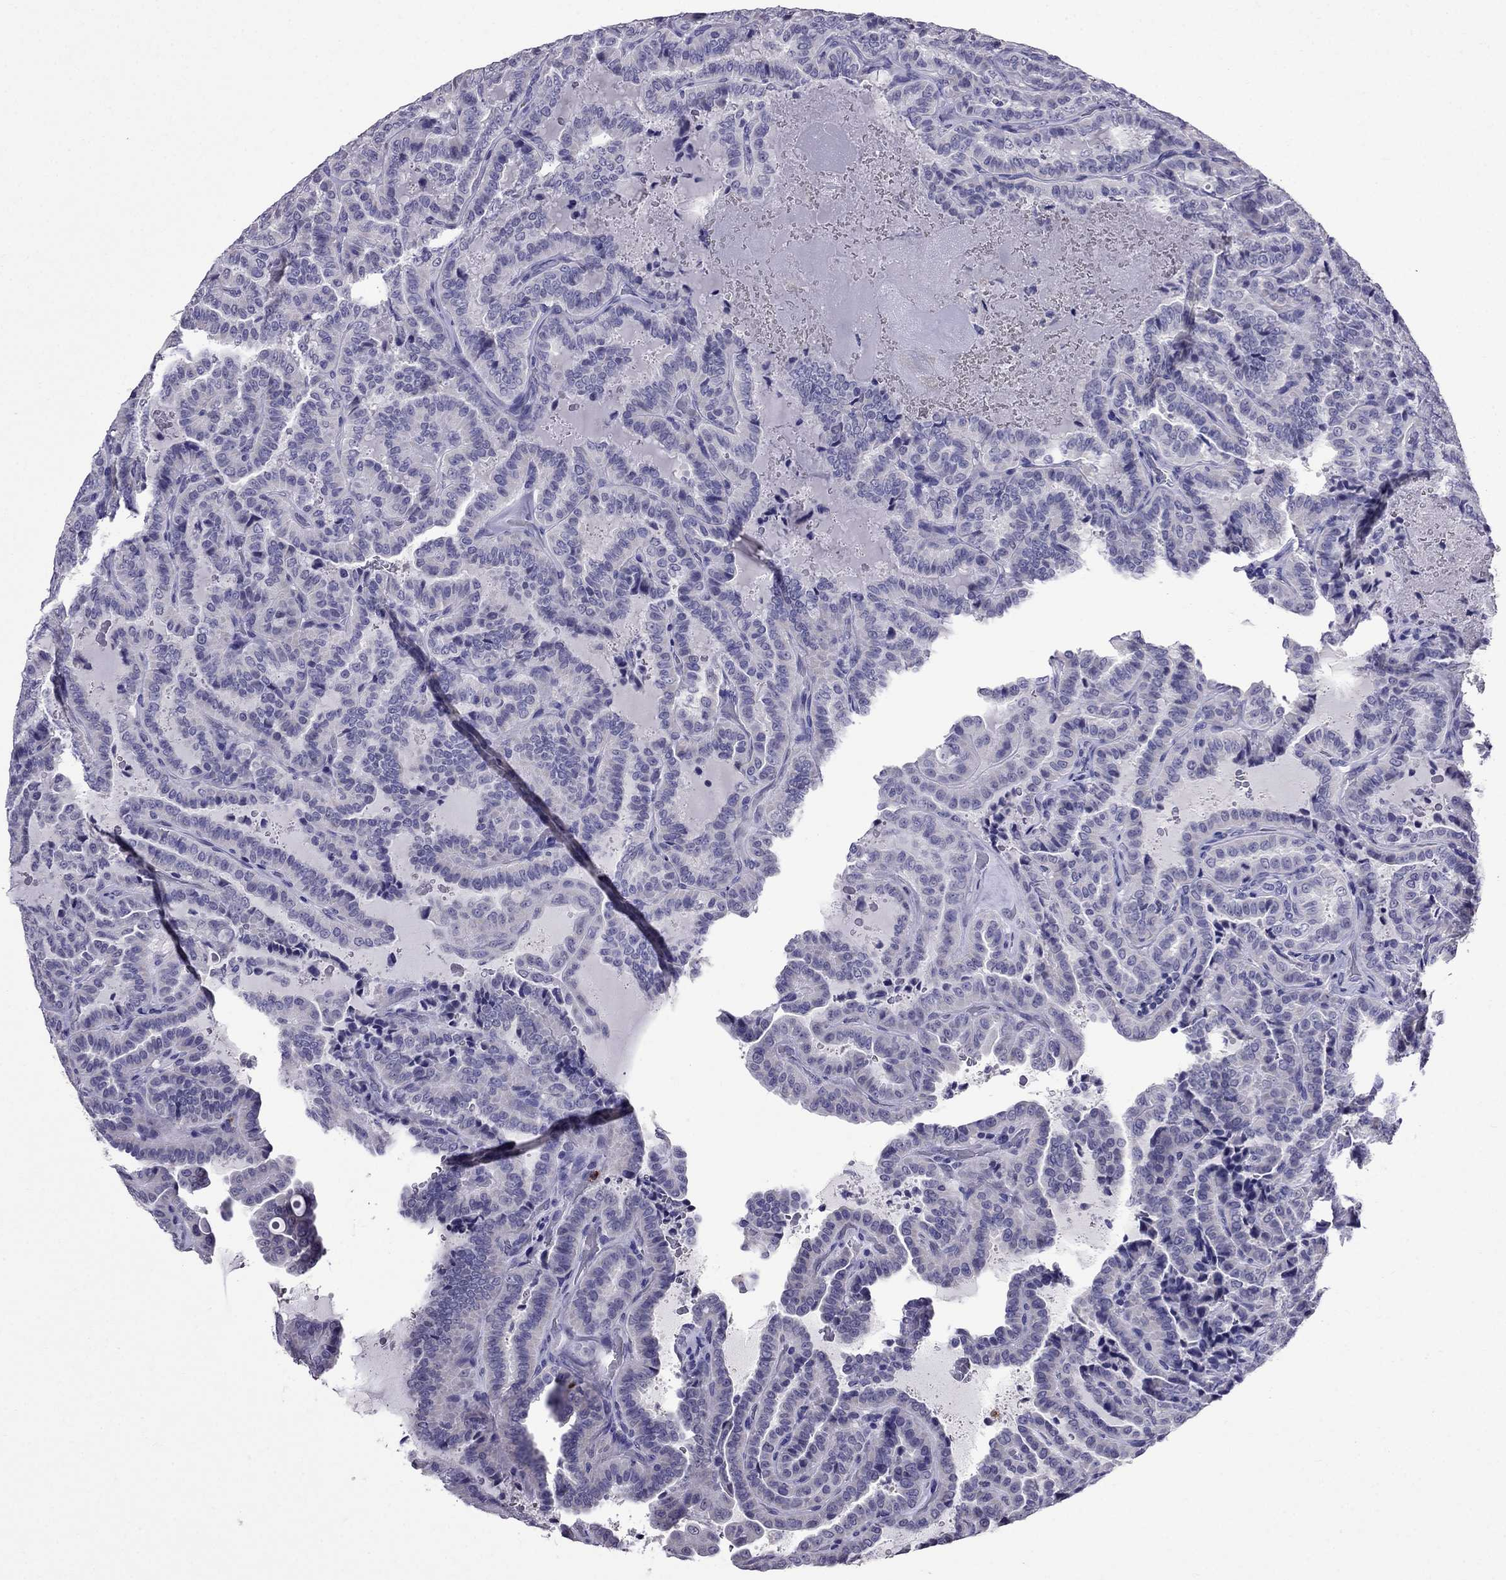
{"staining": {"intensity": "negative", "quantity": "none", "location": "none"}, "tissue": "thyroid cancer", "cell_type": "Tumor cells", "image_type": "cancer", "snomed": [{"axis": "morphology", "description": "Papillary adenocarcinoma, NOS"}, {"axis": "topography", "description": "Thyroid gland"}], "caption": "Tumor cells show no significant protein positivity in thyroid cancer.", "gene": "OLFM4", "patient": {"sex": "female", "age": 39}}